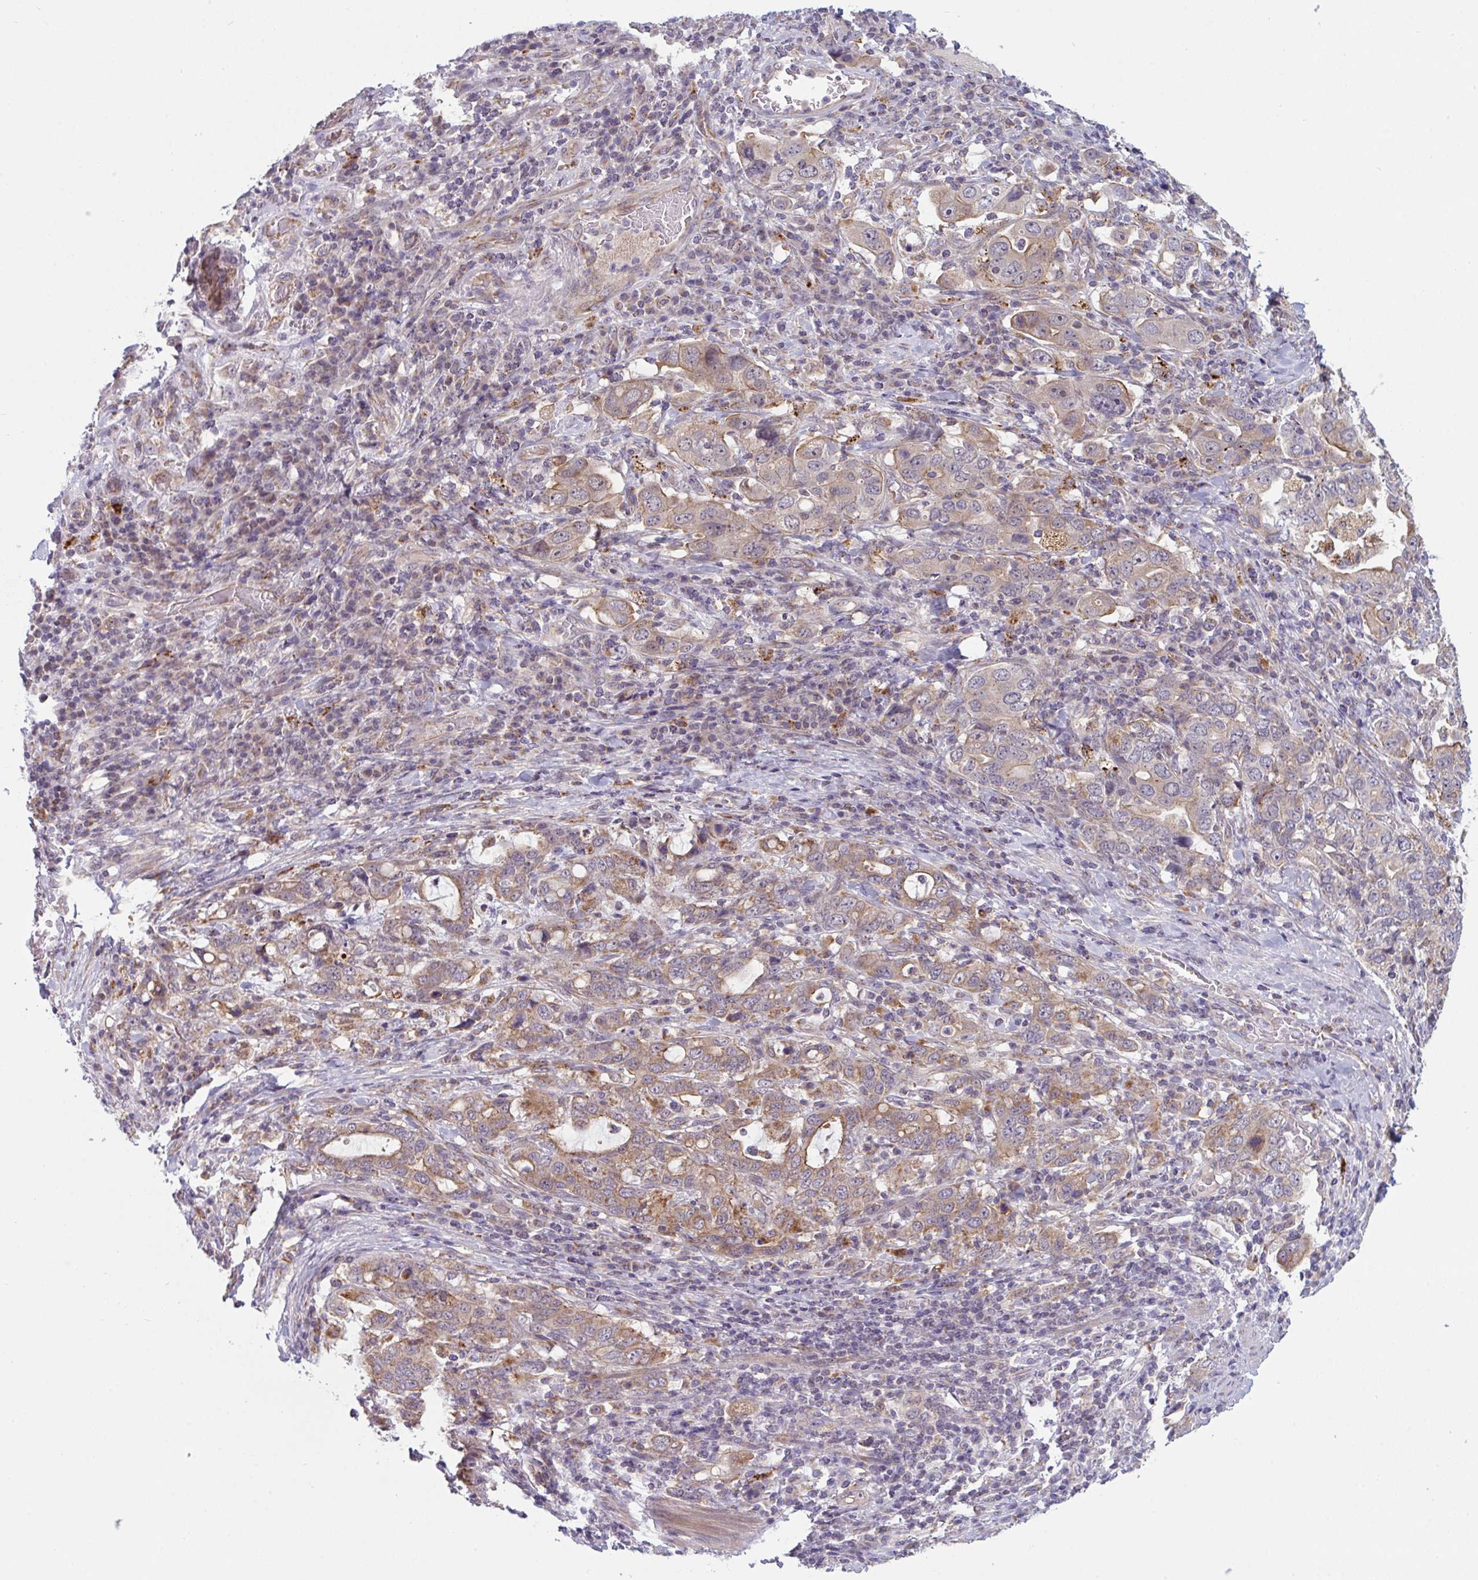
{"staining": {"intensity": "weak", "quantity": ">75%", "location": "cytoplasmic/membranous"}, "tissue": "stomach cancer", "cell_type": "Tumor cells", "image_type": "cancer", "snomed": [{"axis": "morphology", "description": "Adenocarcinoma, NOS"}, {"axis": "topography", "description": "Stomach, upper"}, {"axis": "topography", "description": "Stomach"}], "caption": "Stomach cancer (adenocarcinoma) stained with a protein marker shows weak staining in tumor cells.", "gene": "XAF1", "patient": {"sex": "male", "age": 62}}